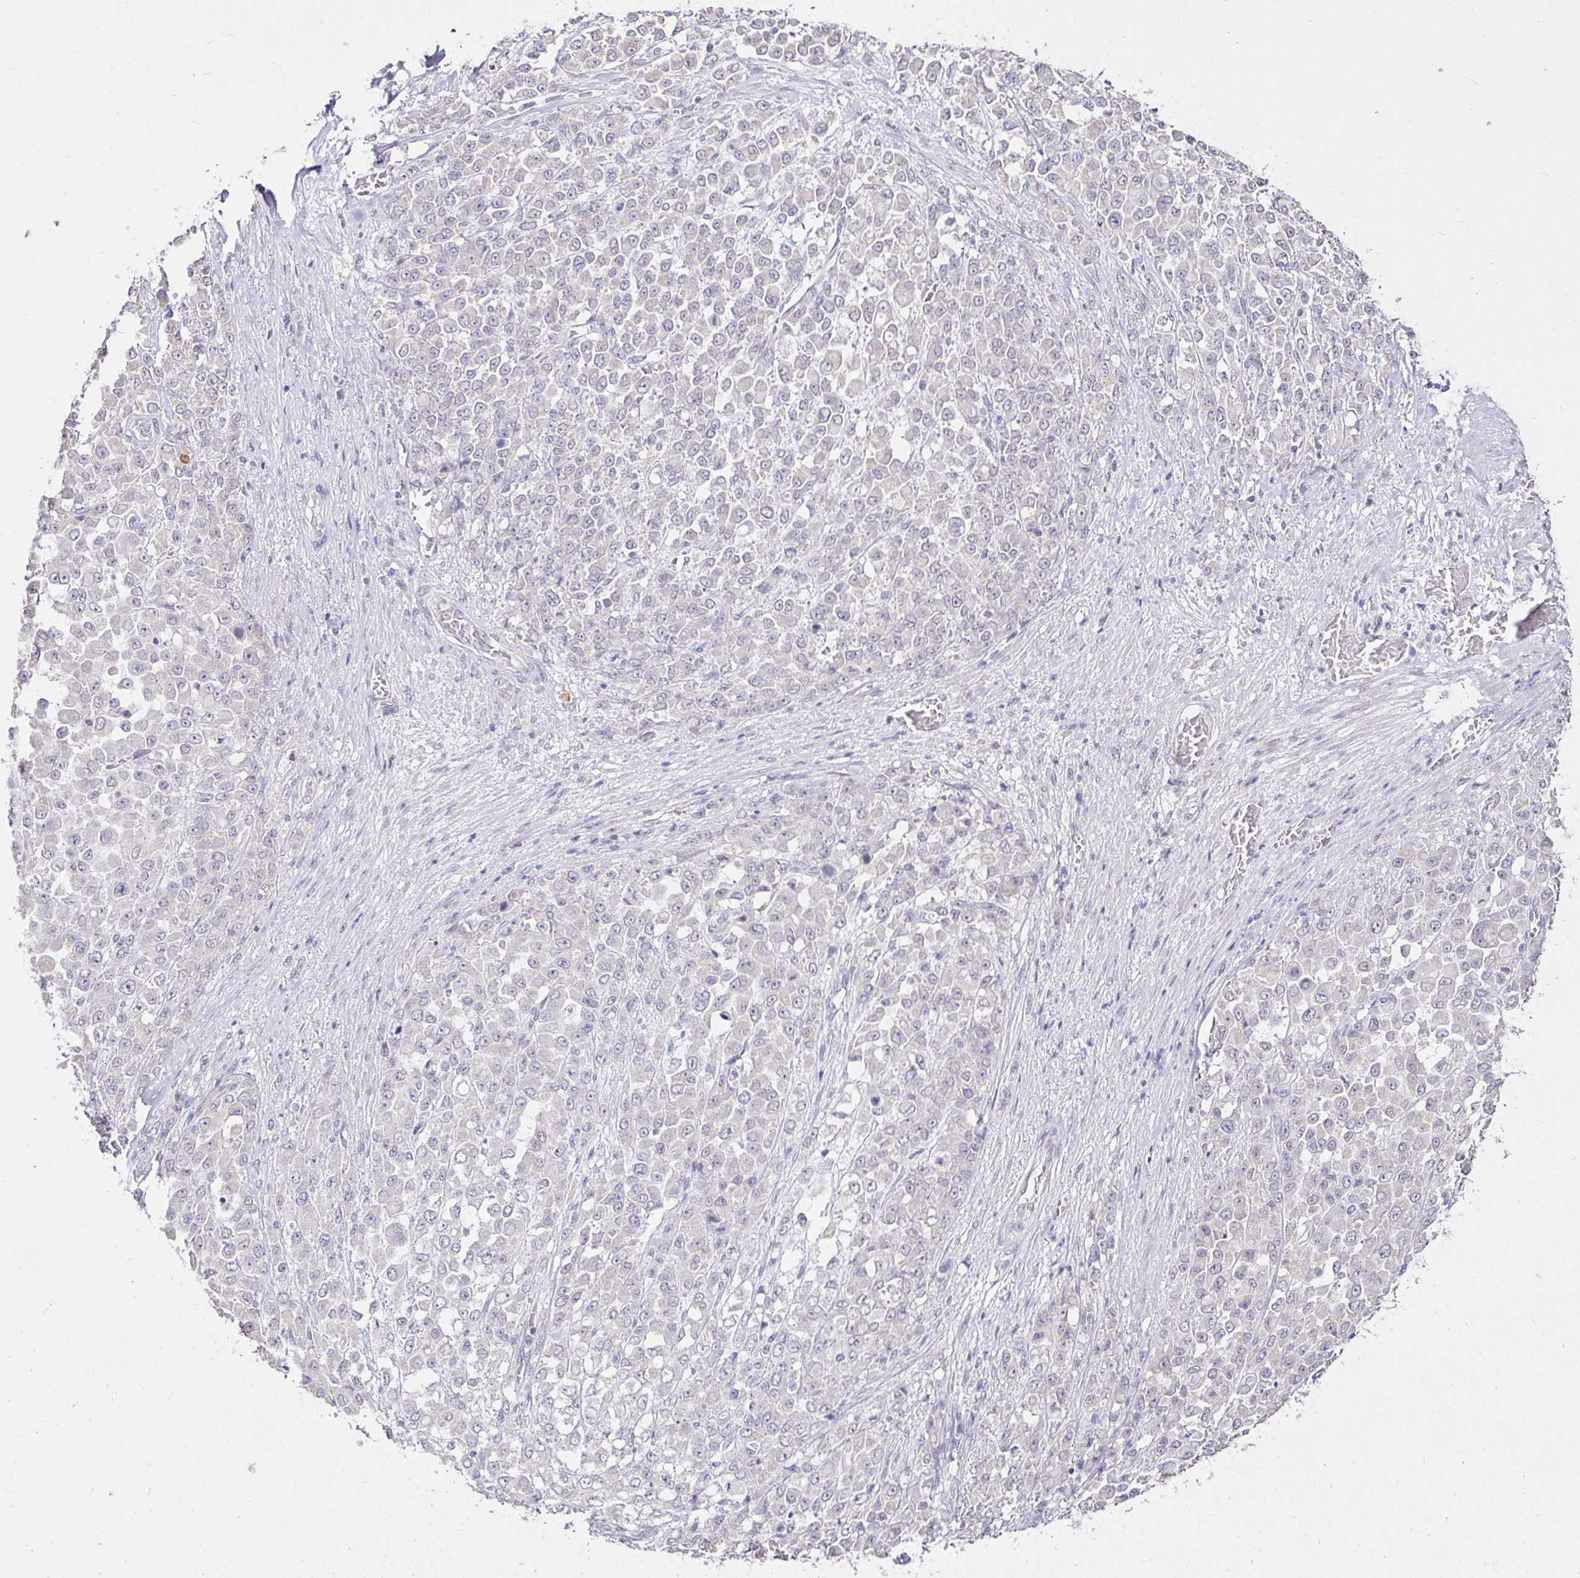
{"staining": {"intensity": "negative", "quantity": "none", "location": "none"}, "tissue": "stomach cancer", "cell_type": "Tumor cells", "image_type": "cancer", "snomed": [{"axis": "morphology", "description": "Adenocarcinoma, NOS"}, {"axis": "topography", "description": "Stomach"}], "caption": "Human stomach cancer stained for a protein using immunohistochemistry (IHC) reveals no positivity in tumor cells.", "gene": "KIAA1210", "patient": {"sex": "female", "age": 76}}